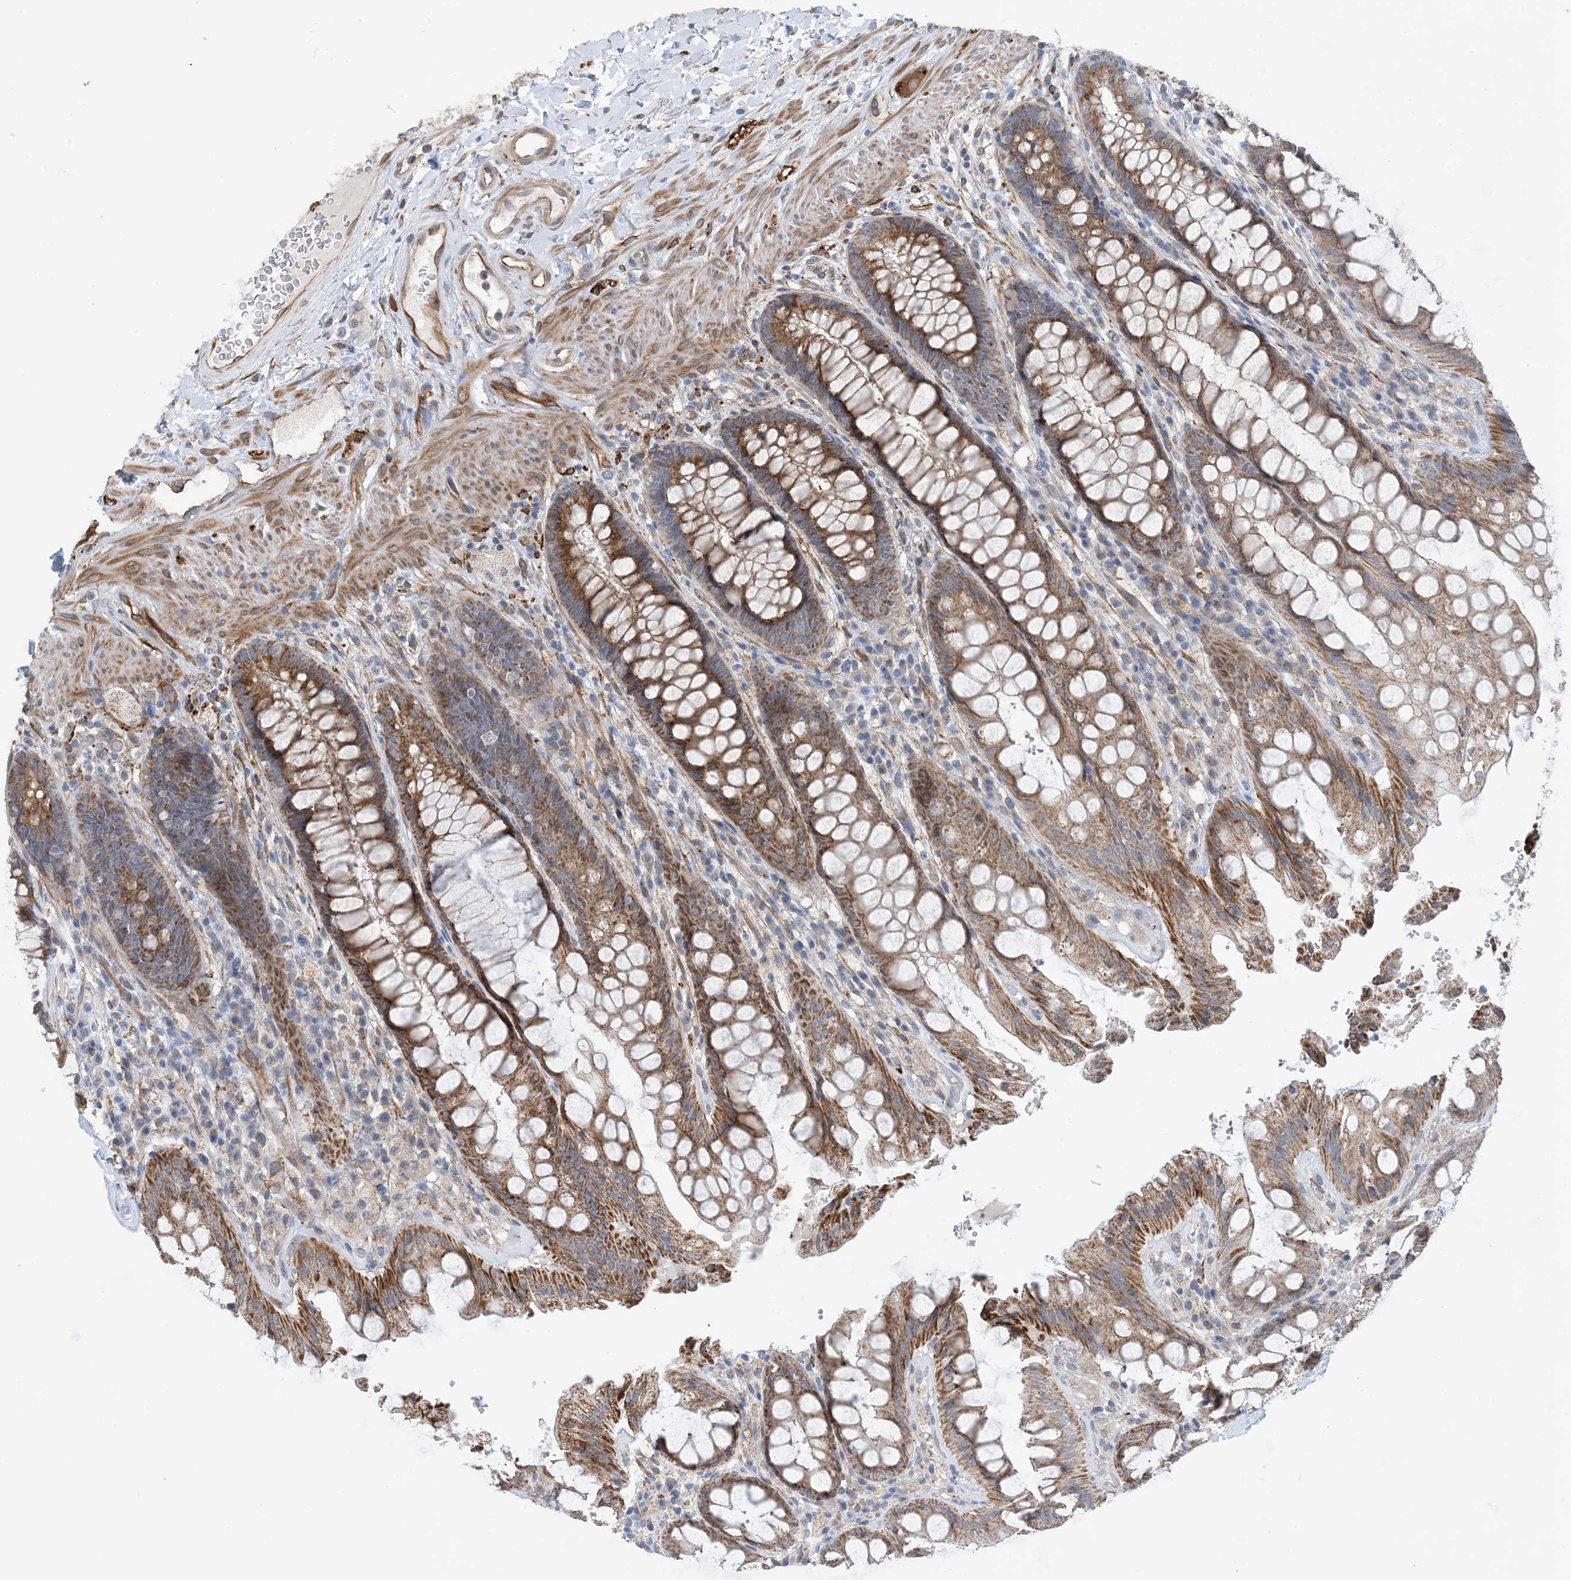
{"staining": {"intensity": "moderate", "quantity": ">75%", "location": "cytoplasmic/membranous"}, "tissue": "rectum", "cell_type": "Glandular cells", "image_type": "normal", "snomed": [{"axis": "morphology", "description": "Normal tissue, NOS"}, {"axis": "topography", "description": "Rectum"}], "caption": "Brown immunohistochemical staining in unremarkable human rectum displays moderate cytoplasmic/membranous staining in about >75% of glandular cells. (Stains: DAB (3,3'-diaminobenzidine) in brown, nuclei in blue, Microscopy: brightfield microscopy at high magnification).", "gene": "EIF2A", "patient": {"sex": "female", "age": 46}}